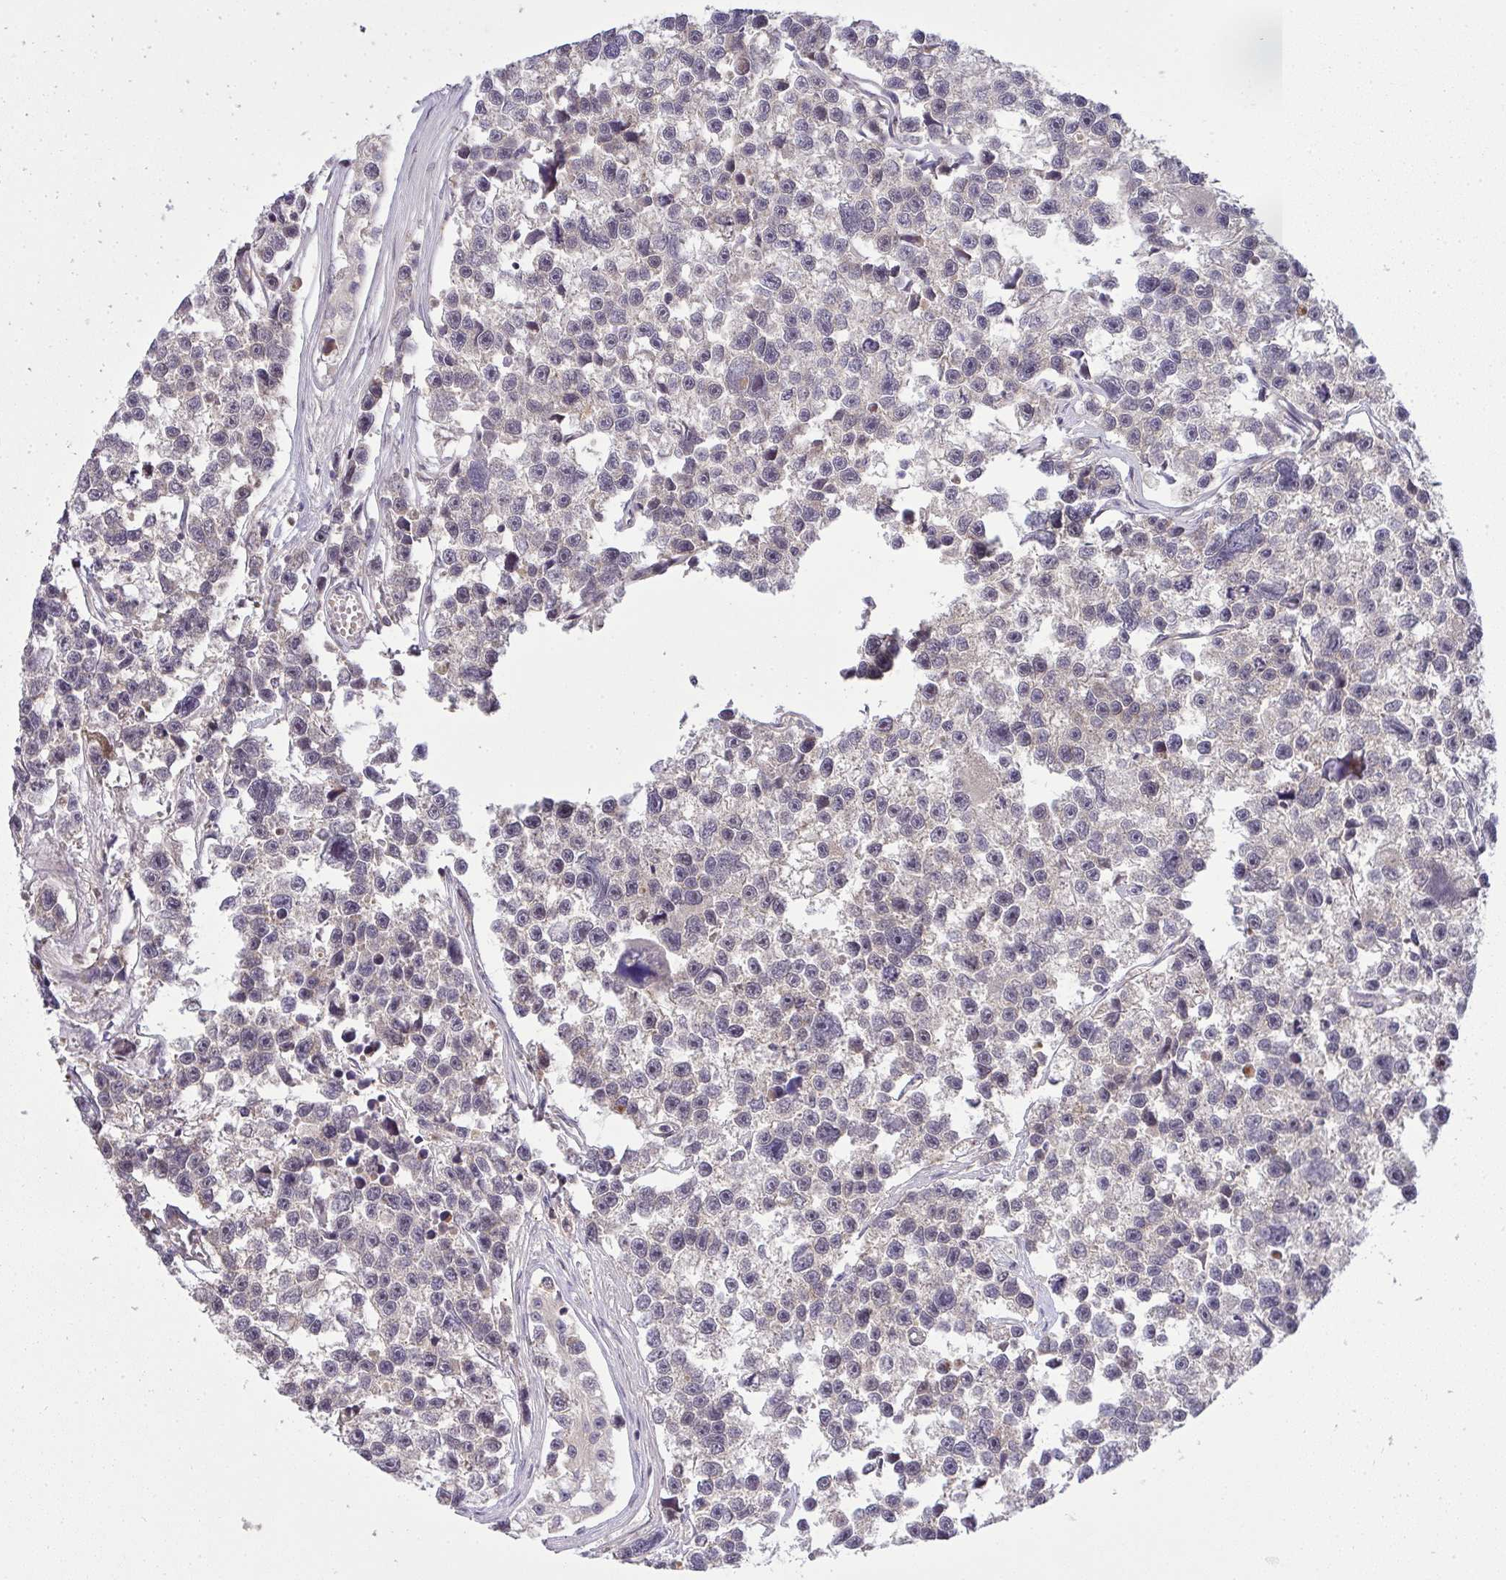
{"staining": {"intensity": "negative", "quantity": "none", "location": "none"}, "tissue": "testis cancer", "cell_type": "Tumor cells", "image_type": "cancer", "snomed": [{"axis": "morphology", "description": "Seminoma, NOS"}, {"axis": "topography", "description": "Testis"}], "caption": "This is an IHC image of seminoma (testis). There is no expression in tumor cells.", "gene": "SLC9A6", "patient": {"sex": "male", "age": 26}}